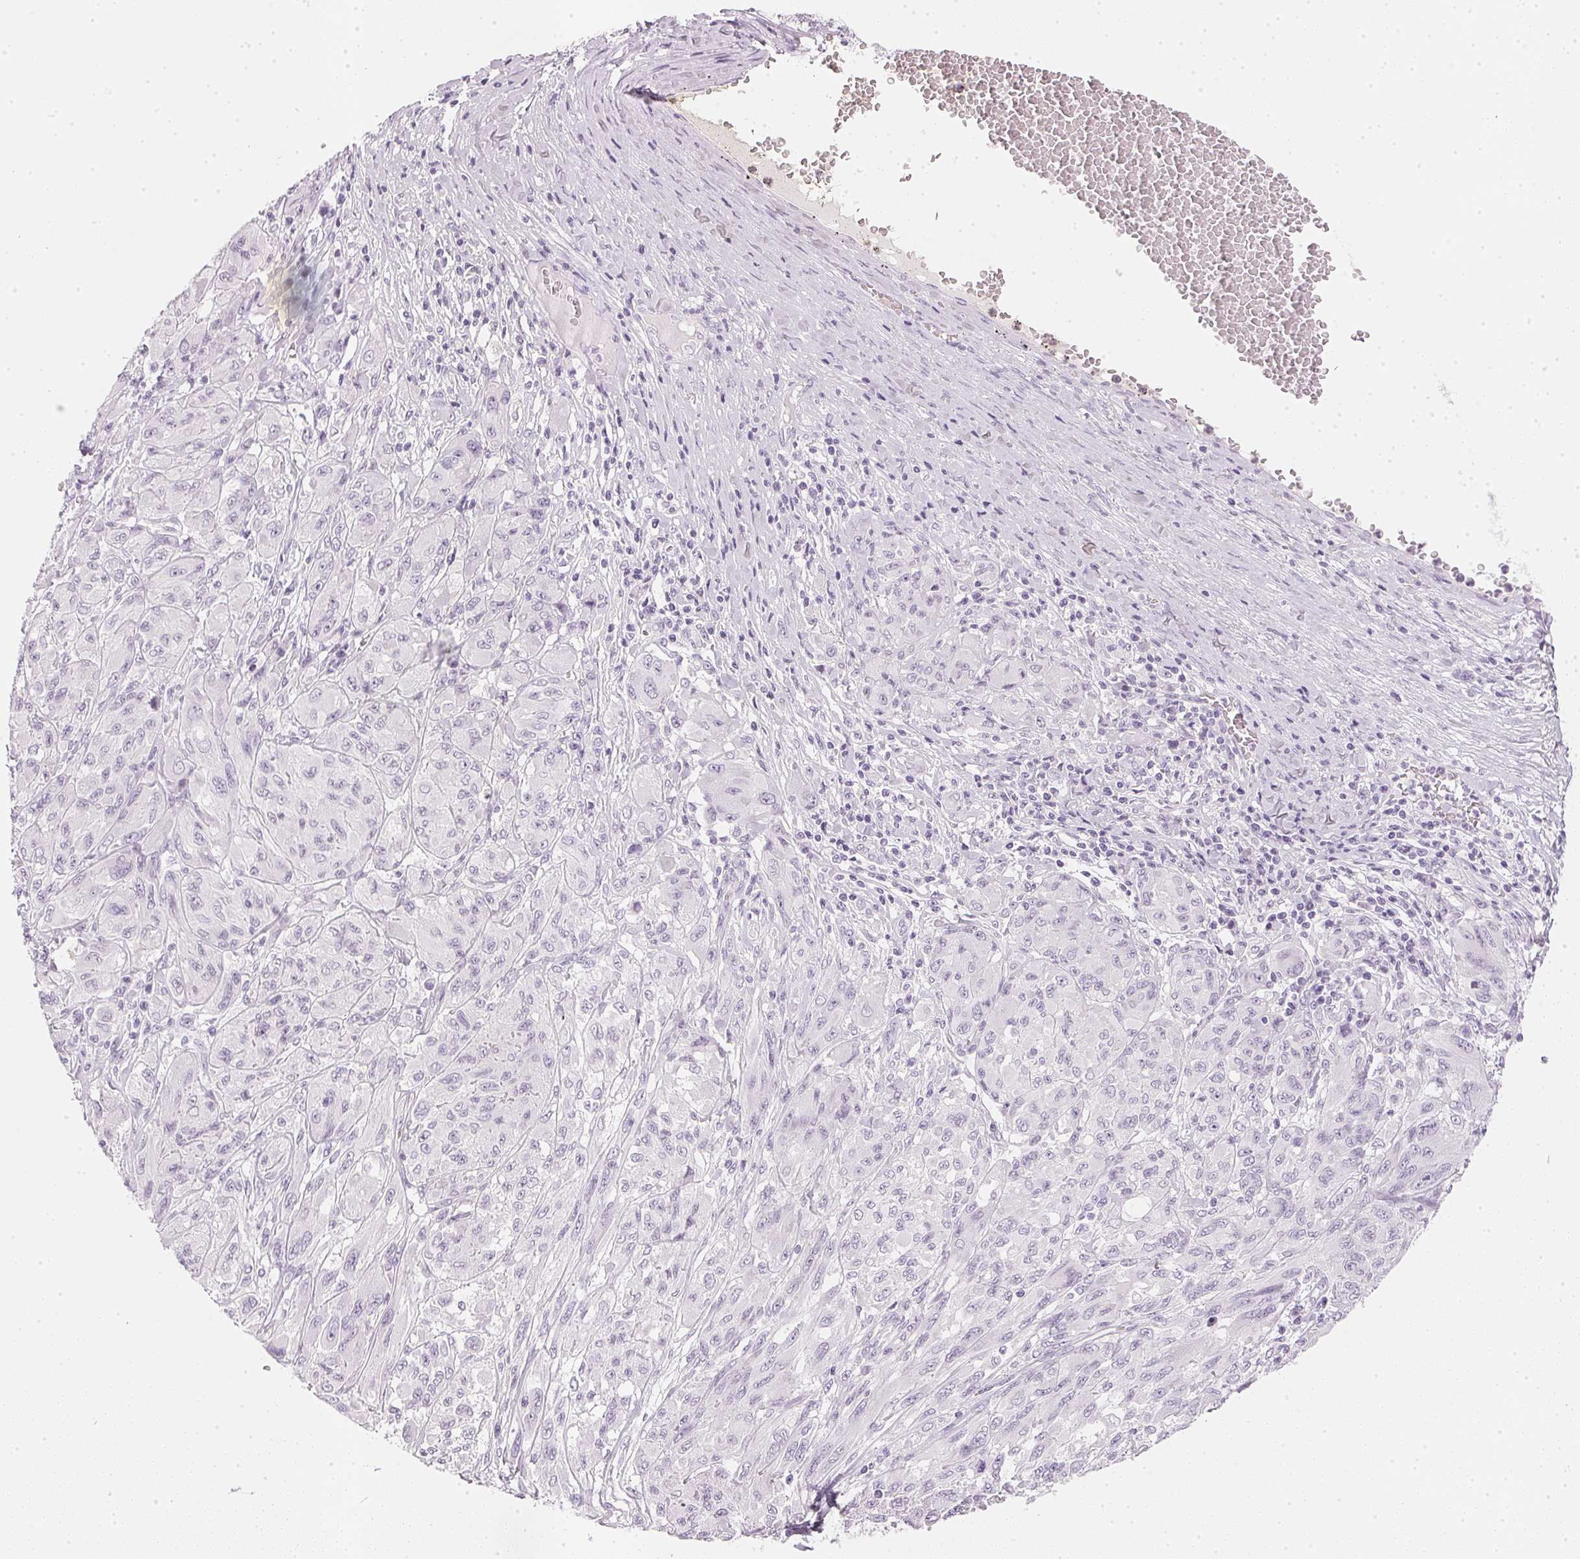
{"staining": {"intensity": "negative", "quantity": "none", "location": "none"}, "tissue": "melanoma", "cell_type": "Tumor cells", "image_type": "cancer", "snomed": [{"axis": "morphology", "description": "Malignant melanoma, NOS"}, {"axis": "topography", "description": "Skin"}], "caption": "Immunohistochemical staining of melanoma demonstrates no significant staining in tumor cells.", "gene": "CHST4", "patient": {"sex": "female", "age": 91}}